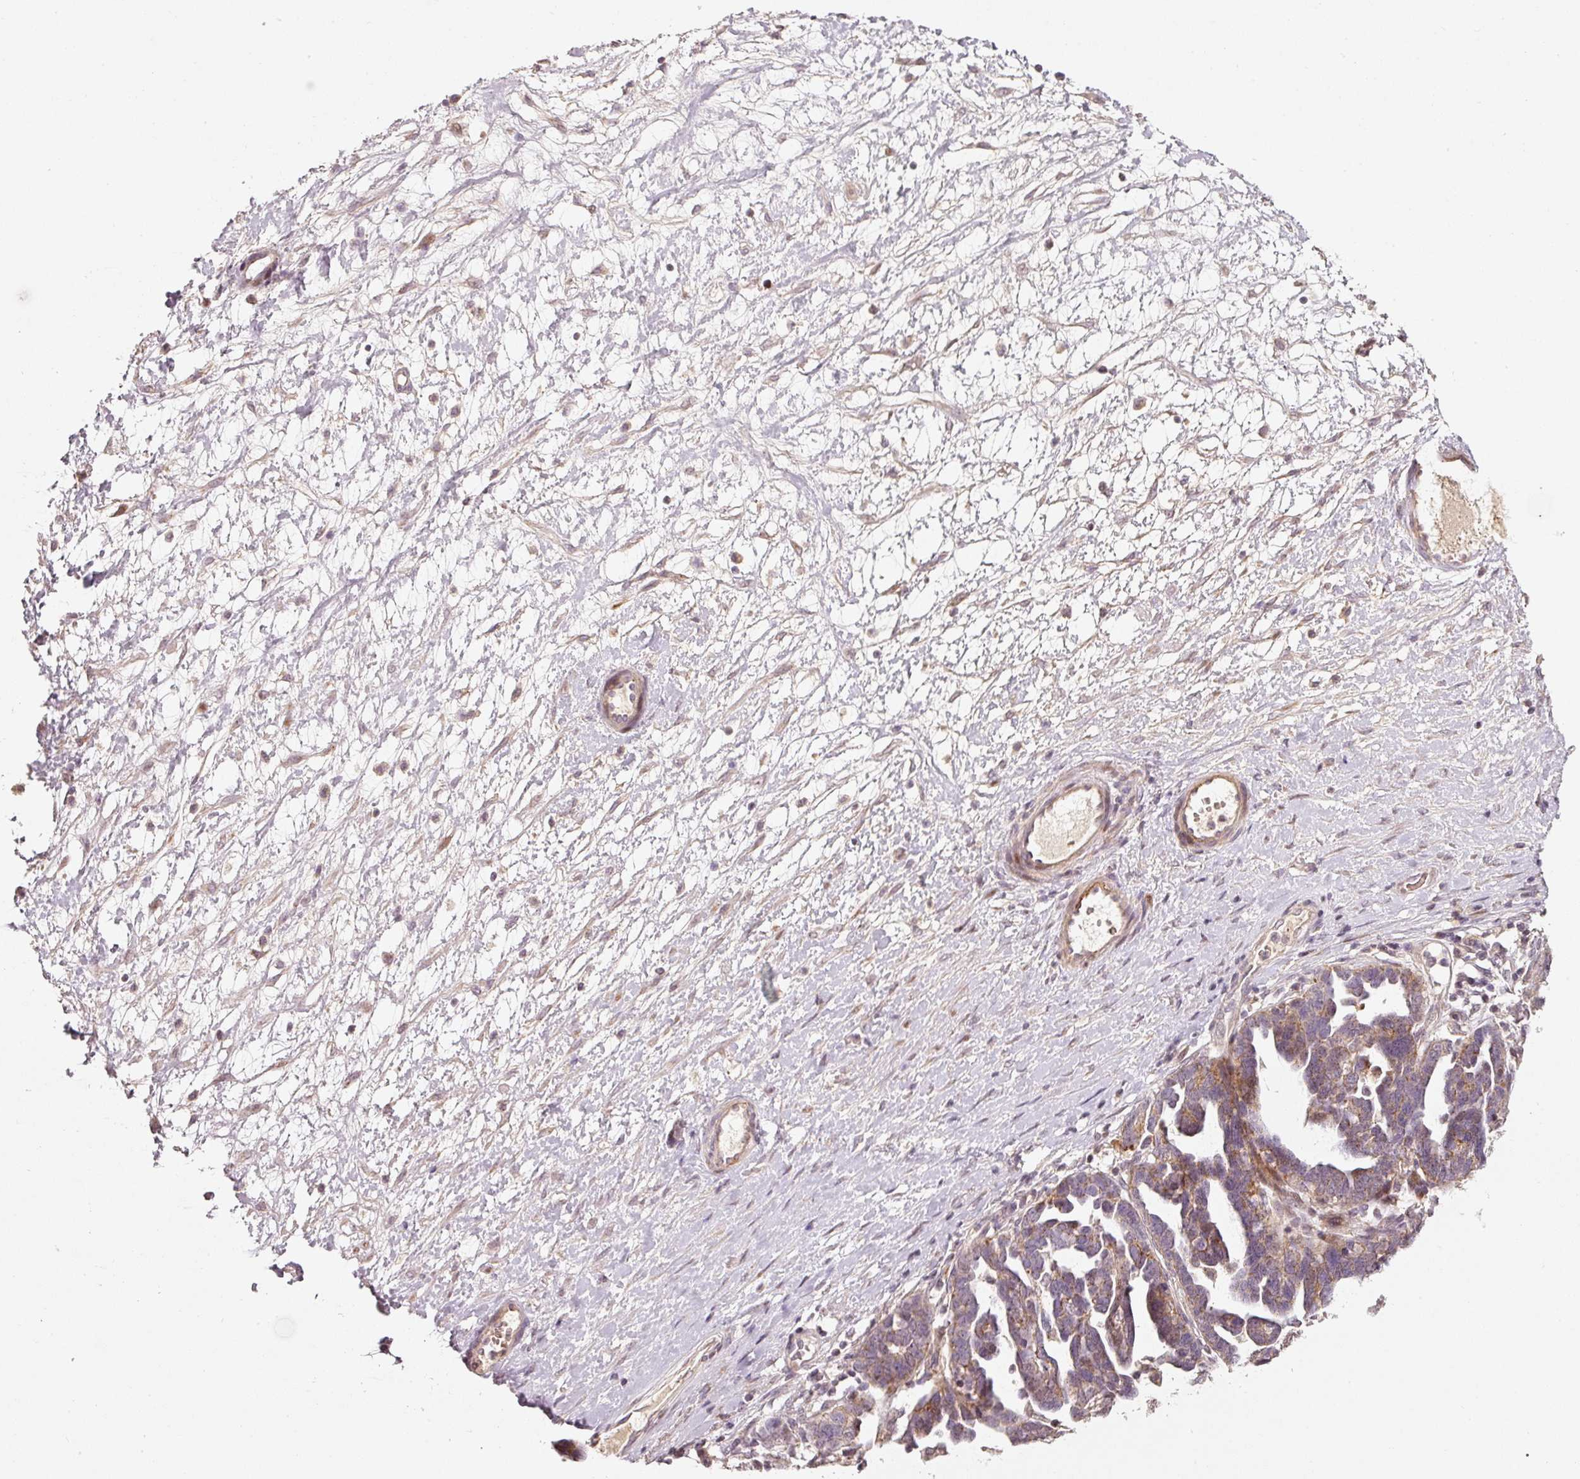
{"staining": {"intensity": "weak", "quantity": ">75%", "location": "cytoplasmic/membranous"}, "tissue": "ovarian cancer", "cell_type": "Tumor cells", "image_type": "cancer", "snomed": [{"axis": "morphology", "description": "Cystadenocarcinoma, serous, NOS"}, {"axis": "topography", "description": "Ovary"}], "caption": "A micrograph showing weak cytoplasmic/membranous positivity in about >75% of tumor cells in serous cystadenocarcinoma (ovarian), as visualized by brown immunohistochemical staining.", "gene": "TOB2", "patient": {"sex": "female", "age": 54}}